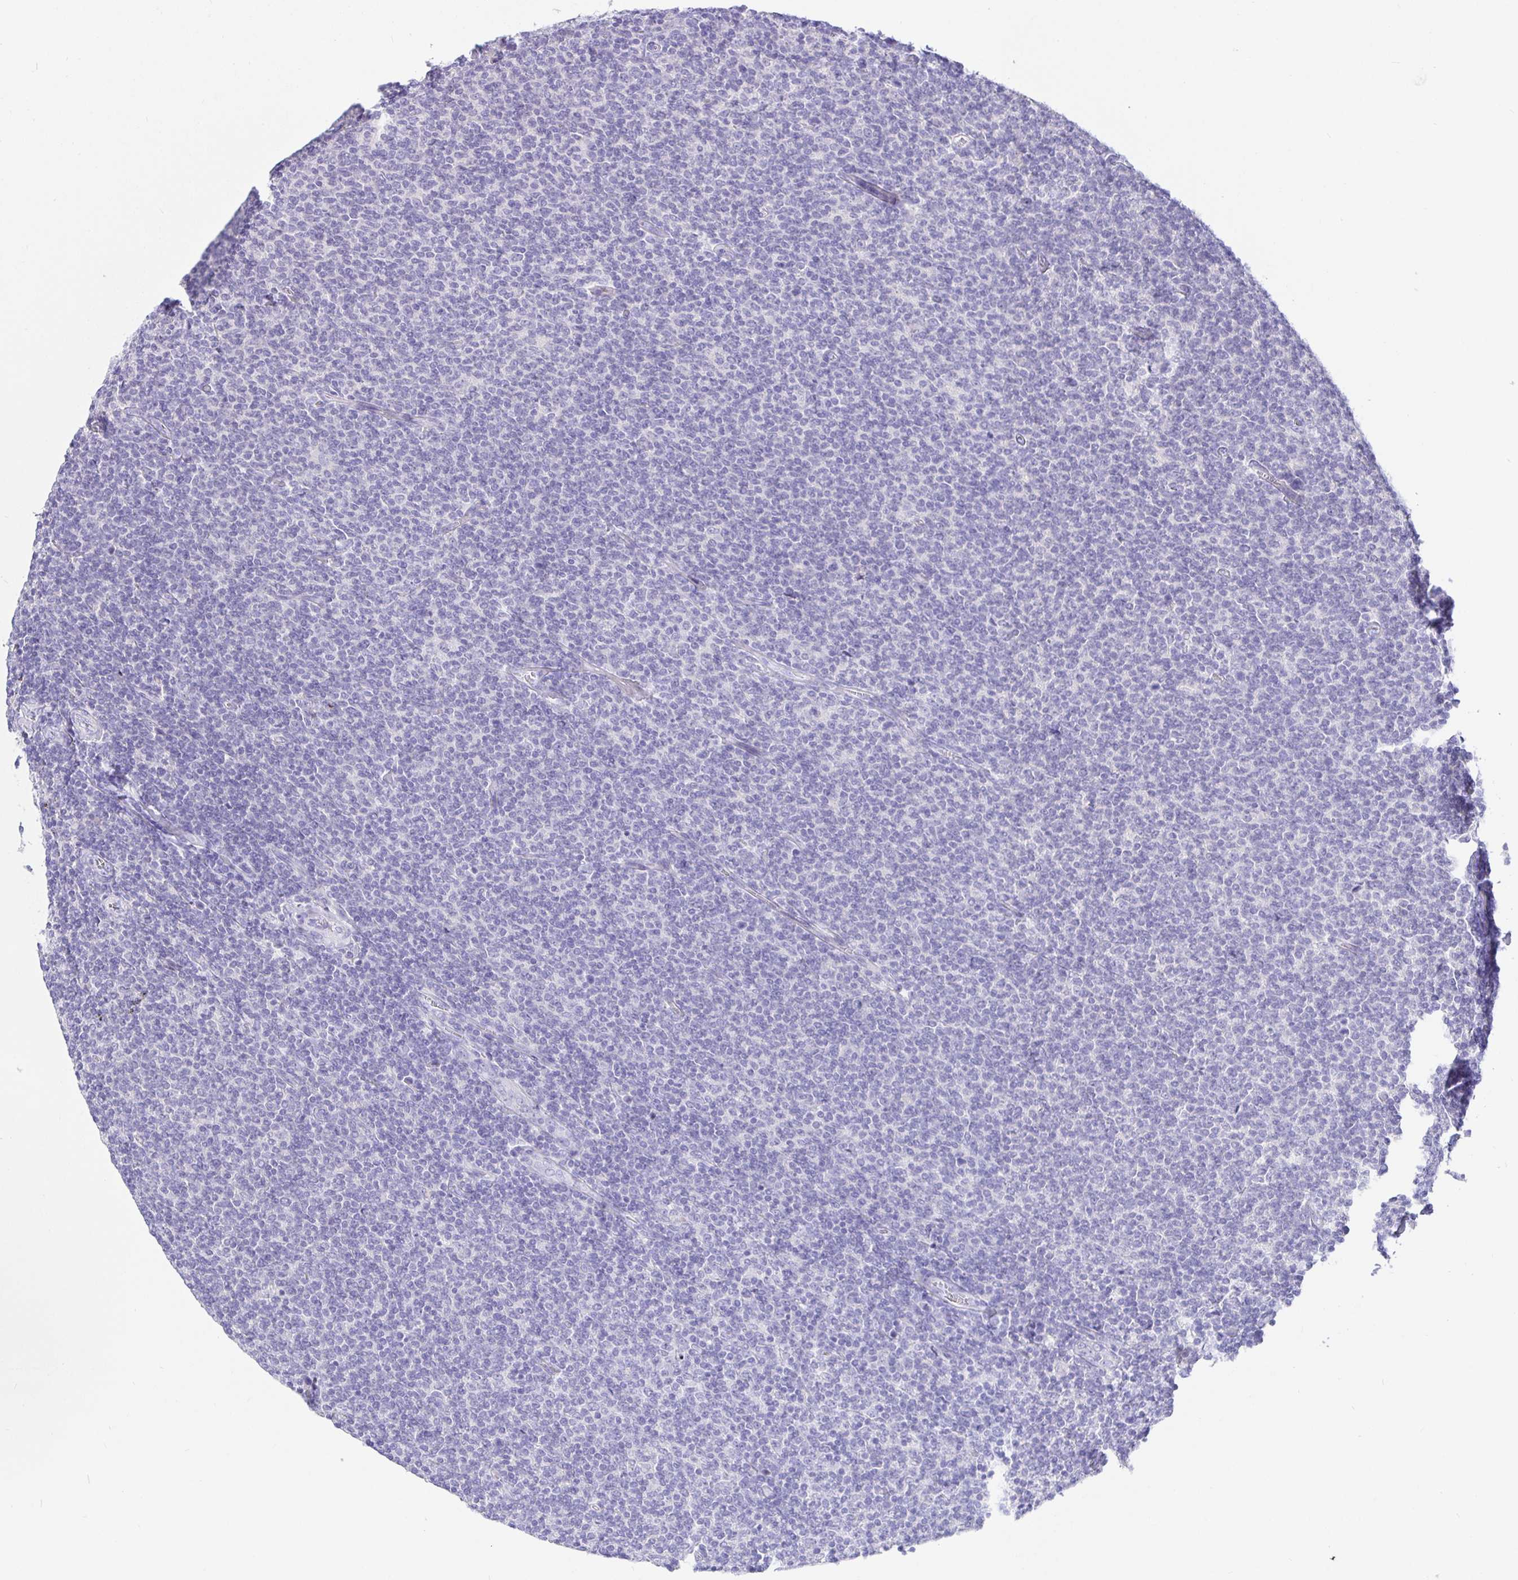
{"staining": {"intensity": "negative", "quantity": "none", "location": "none"}, "tissue": "lymphoma", "cell_type": "Tumor cells", "image_type": "cancer", "snomed": [{"axis": "morphology", "description": "Malignant lymphoma, non-Hodgkin's type, Low grade"}, {"axis": "topography", "description": "Lymph node"}], "caption": "Histopathology image shows no protein staining in tumor cells of malignant lymphoma, non-Hodgkin's type (low-grade) tissue.", "gene": "TPTE", "patient": {"sex": "male", "age": 52}}